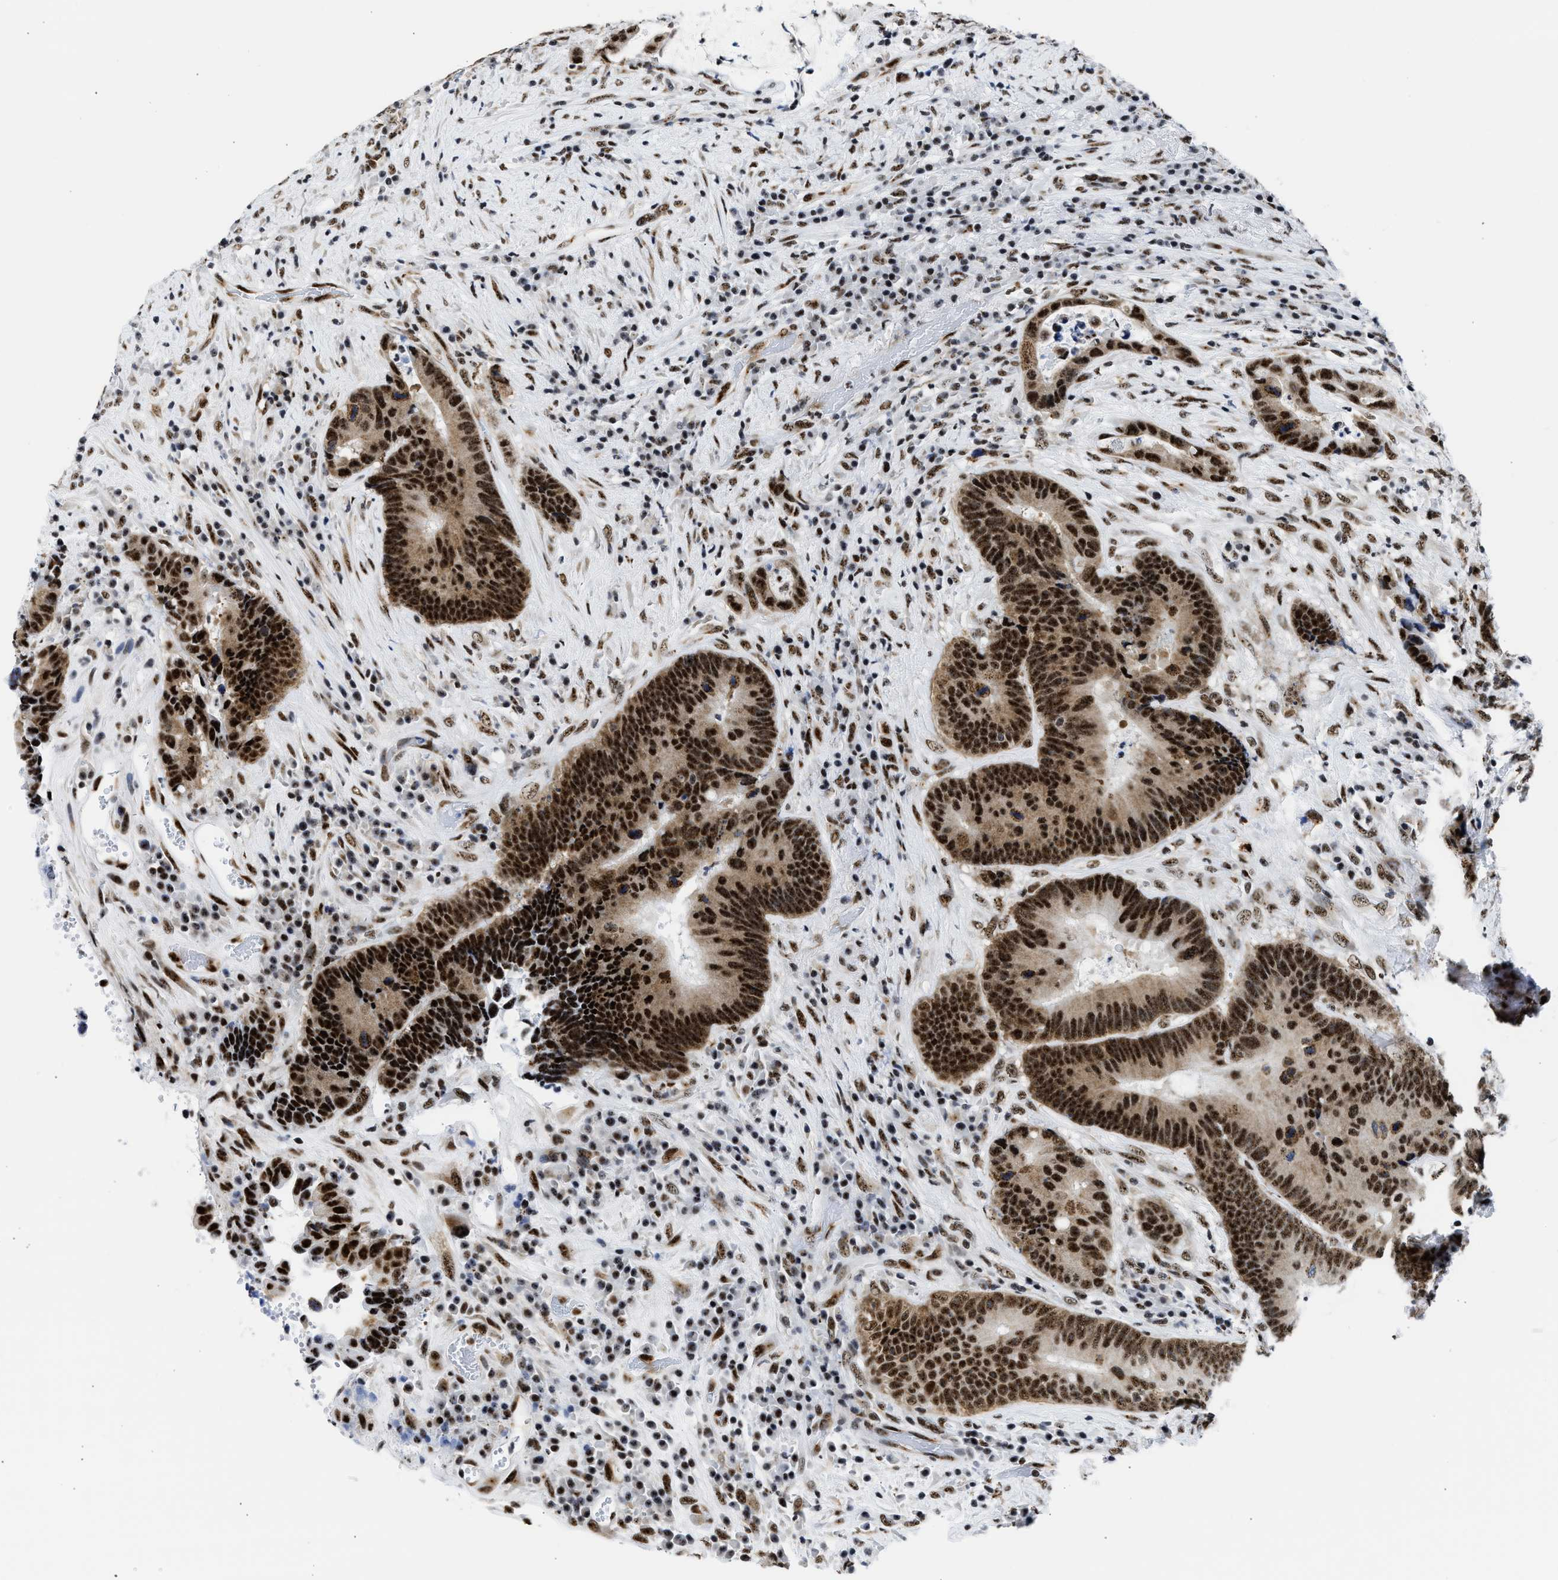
{"staining": {"intensity": "strong", "quantity": ">75%", "location": "nuclear"}, "tissue": "colorectal cancer", "cell_type": "Tumor cells", "image_type": "cancer", "snomed": [{"axis": "morphology", "description": "Adenocarcinoma, NOS"}, {"axis": "topography", "description": "Rectum"}], "caption": "Adenocarcinoma (colorectal) was stained to show a protein in brown. There is high levels of strong nuclear staining in about >75% of tumor cells. Ihc stains the protein in brown and the nuclei are stained blue.", "gene": "RBM8A", "patient": {"sex": "female", "age": 89}}